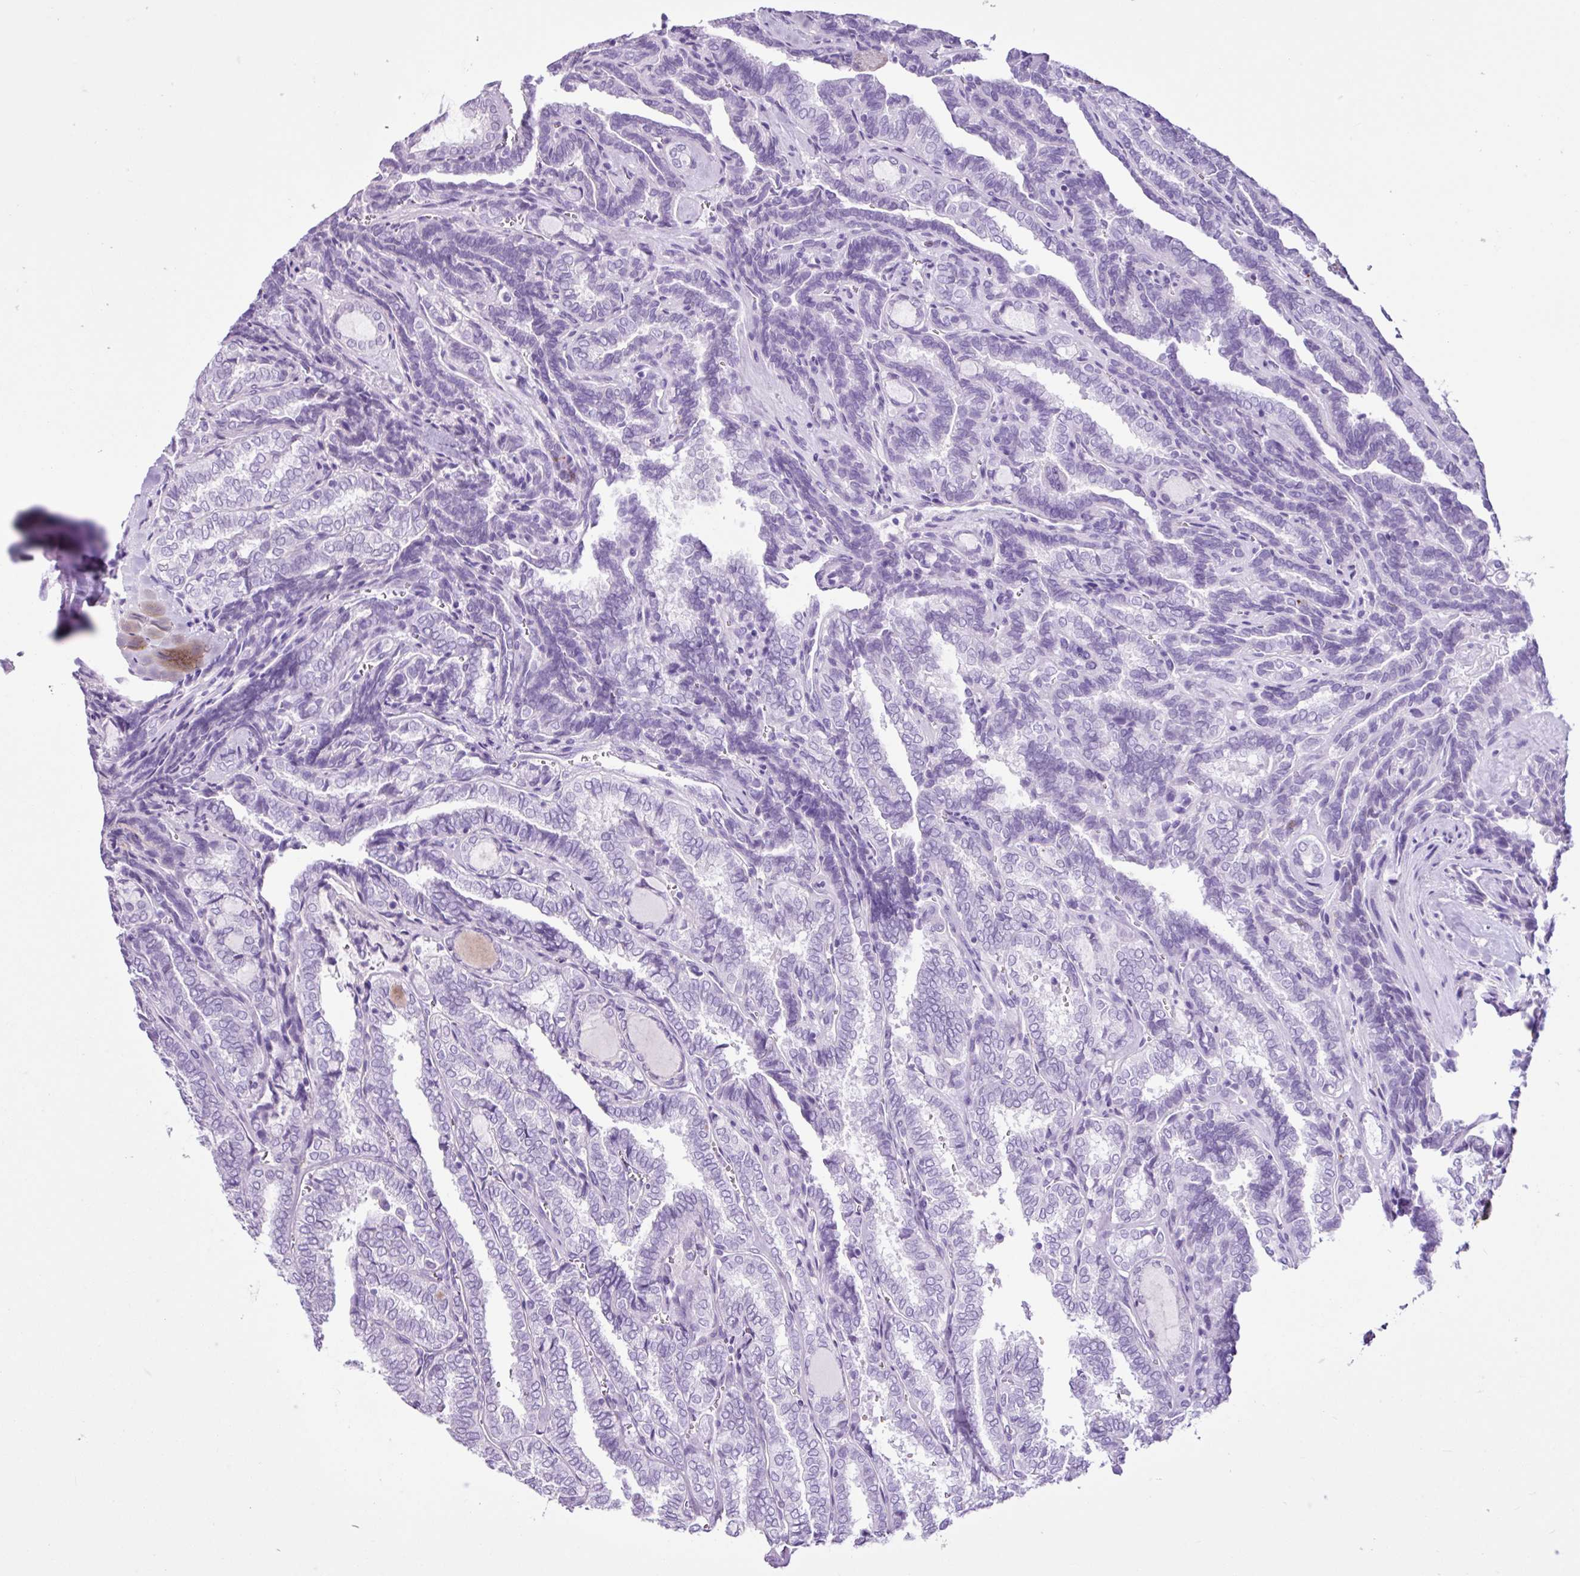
{"staining": {"intensity": "negative", "quantity": "none", "location": "none"}, "tissue": "thyroid cancer", "cell_type": "Tumor cells", "image_type": "cancer", "snomed": [{"axis": "morphology", "description": "Papillary adenocarcinoma, NOS"}, {"axis": "topography", "description": "Thyroid gland"}], "caption": "Immunohistochemical staining of human thyroid cancer (papillary adenocarcinoma) demonstrates no significant positivity in tumor cells. (Immunohistochemistry, brightfield microscopy, high magnification).", "gene": "PGR", "patient": {"sex": "female", "age": 30}}